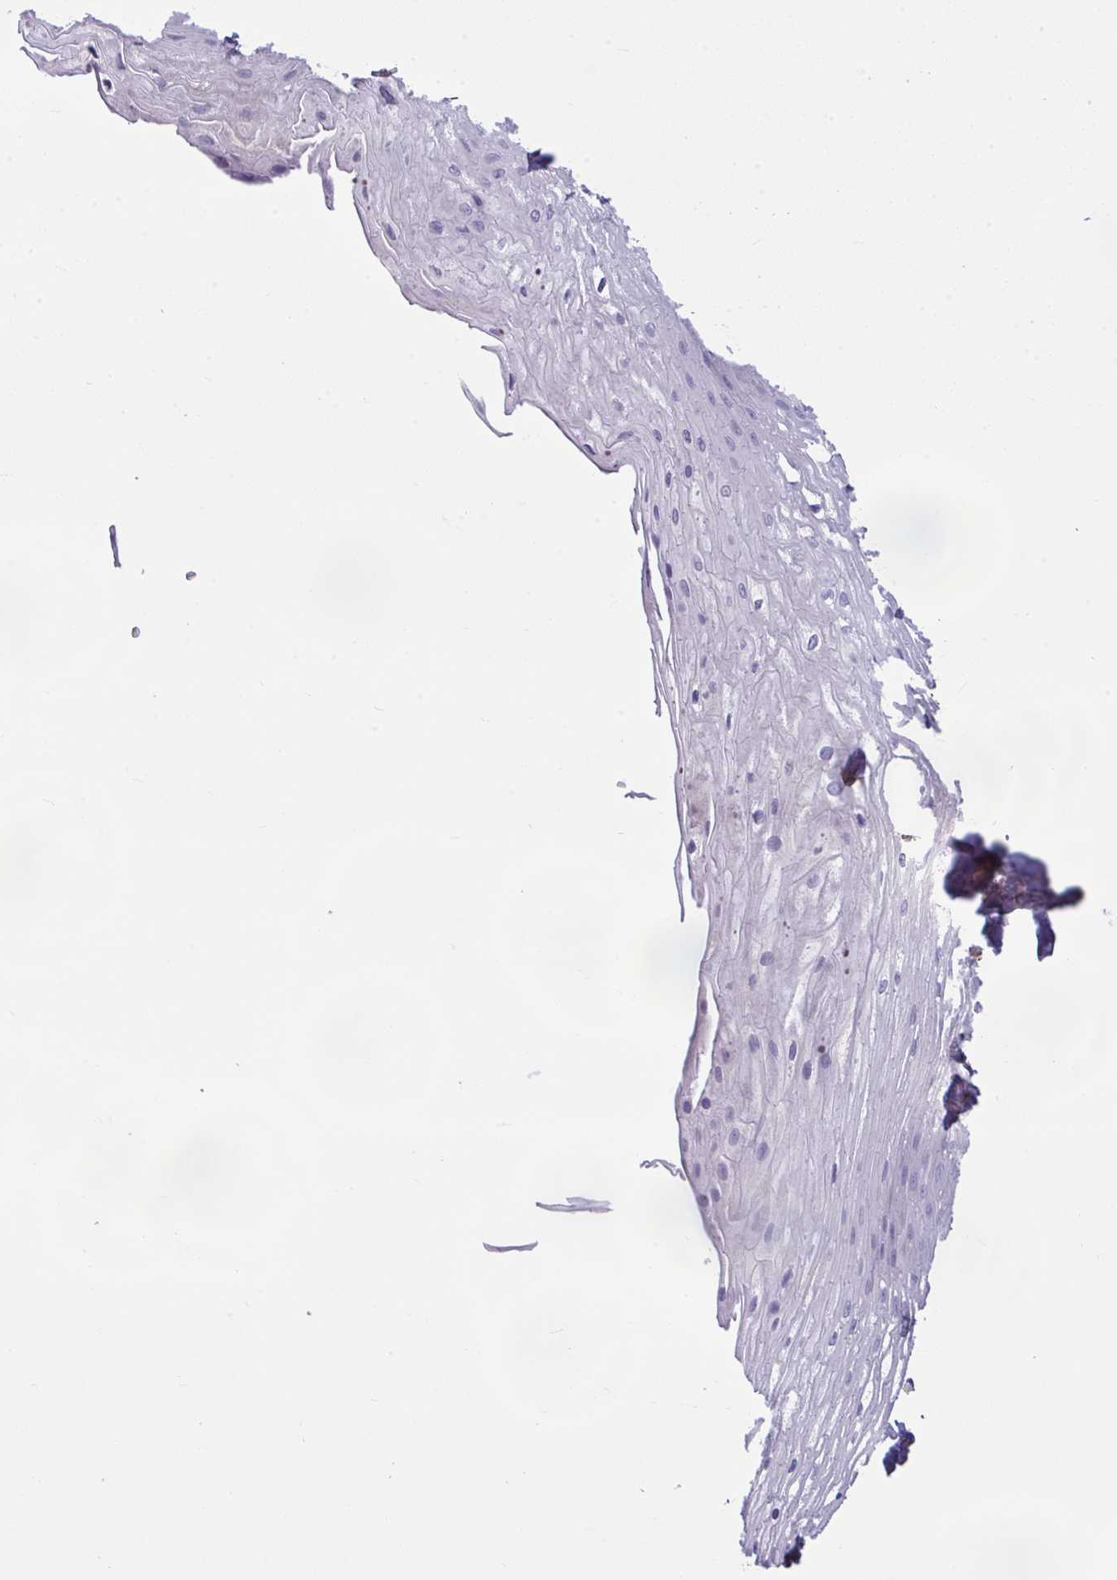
{"staining": {"intensity": "negative", "quantity": "none", "location": "none"}, "tissue": "esophagus", "cell_type": "Squamous epithelial cells", "image_type": "normal", "snomed": [{"axis": "morphology", "description": "Normal tissue, NOS"}, {"axis": "topography", "description": "Esophagus"}], "caption": "Image shows no significant protein positivity in squamous epithelial cells of normal esophagus.", "gene": "PIGZ", "patient": {"sex": "male", "age": 62}}